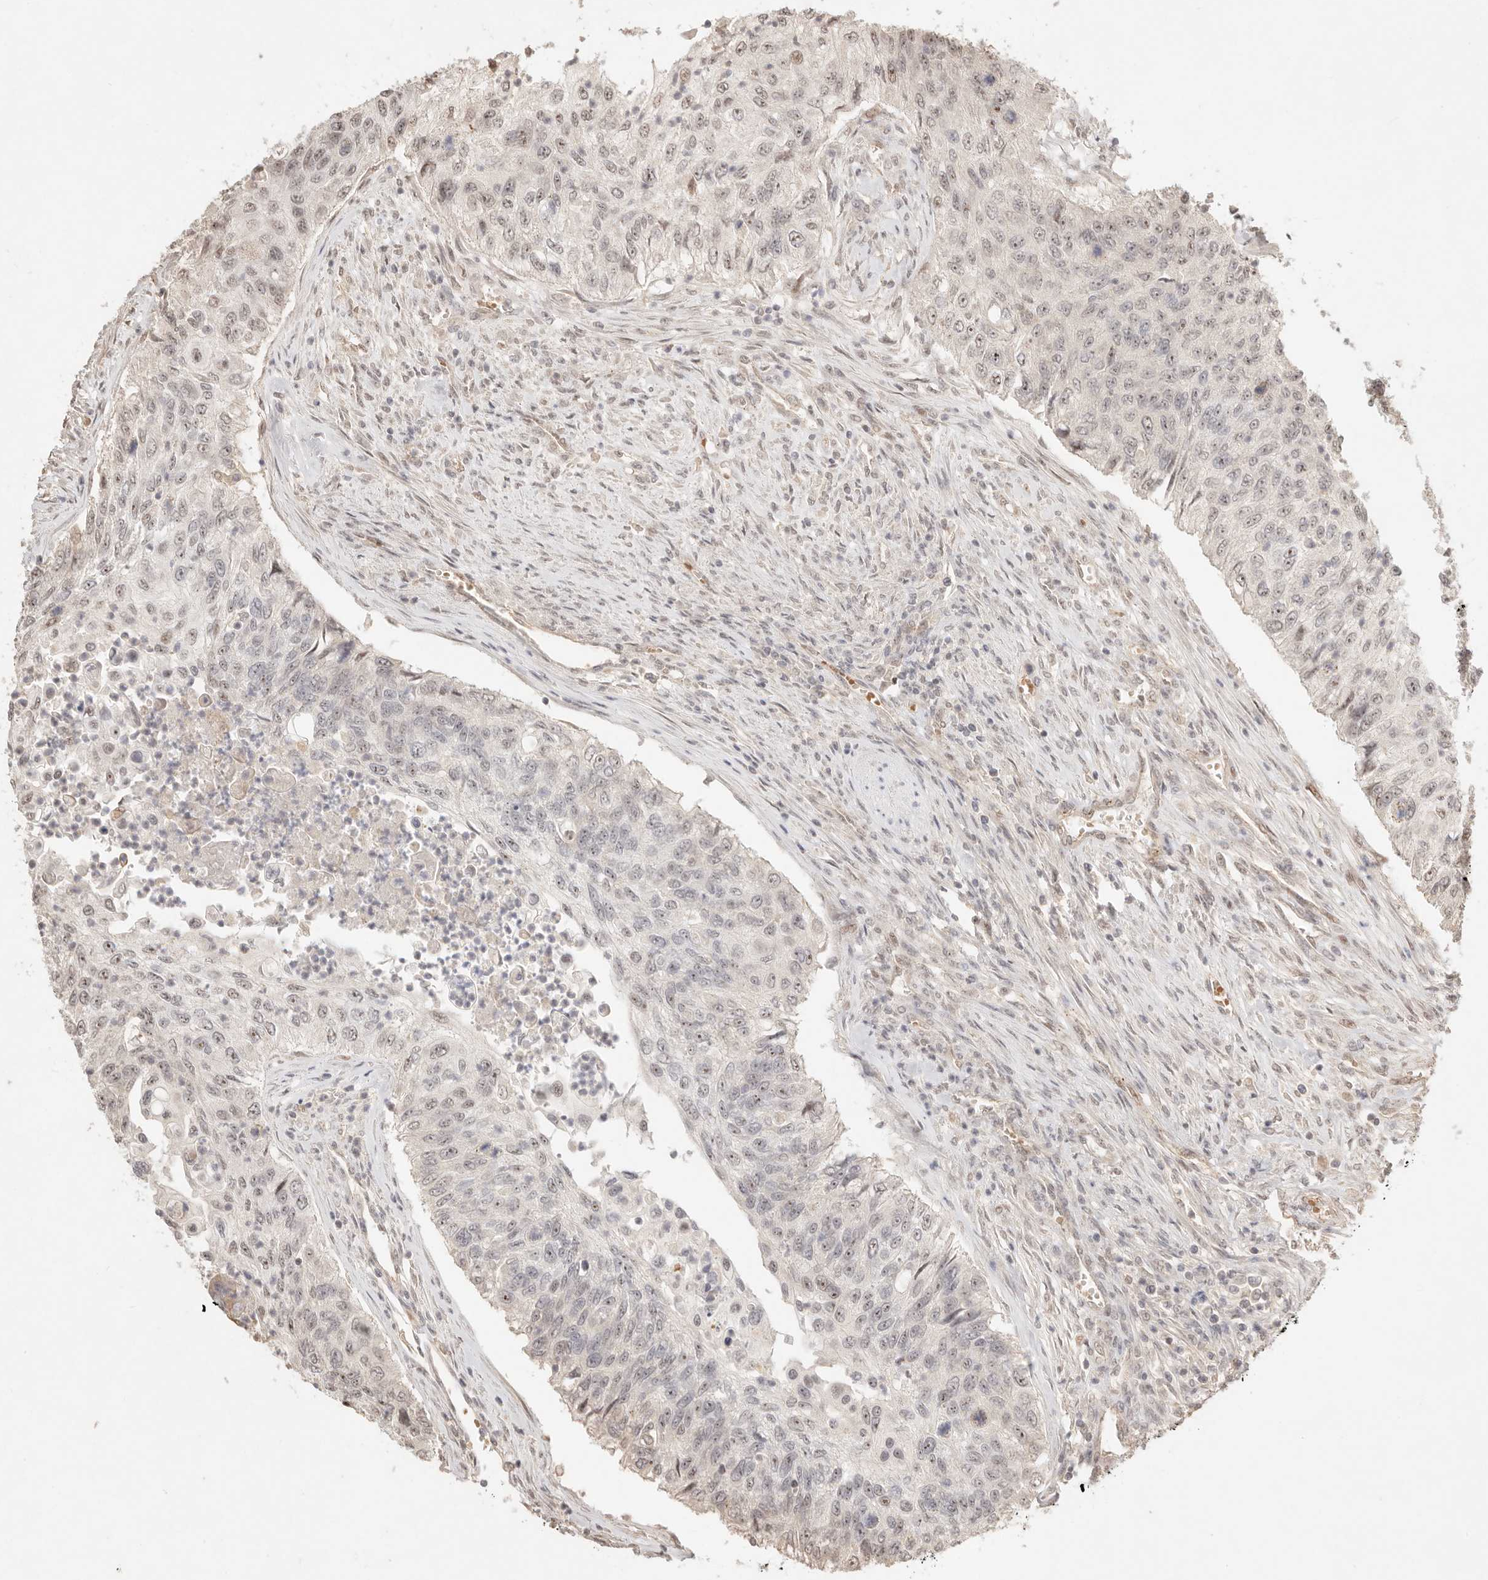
{"staining": {"intensity": "moderate", "quantity": ">75%", "location": "nuclear"}, "tissue": "urothelial cancer", "cell_type": "Tumor cells", "image_type": "cancer", "snomed": [{"axis": "morphology", "description": "Urothelial carcinoma, High grade"}, {"axis": "topography", "description": "Urinary bladder"}], "caption": "Immunohistochemical staining of urothelial carcinoma (high-grade) shows medium levels of moderate nuclear positivity in about >75% of tumor cells.", "gene": "MEP1A", "patient": {"sex": "female", "age": 60}}